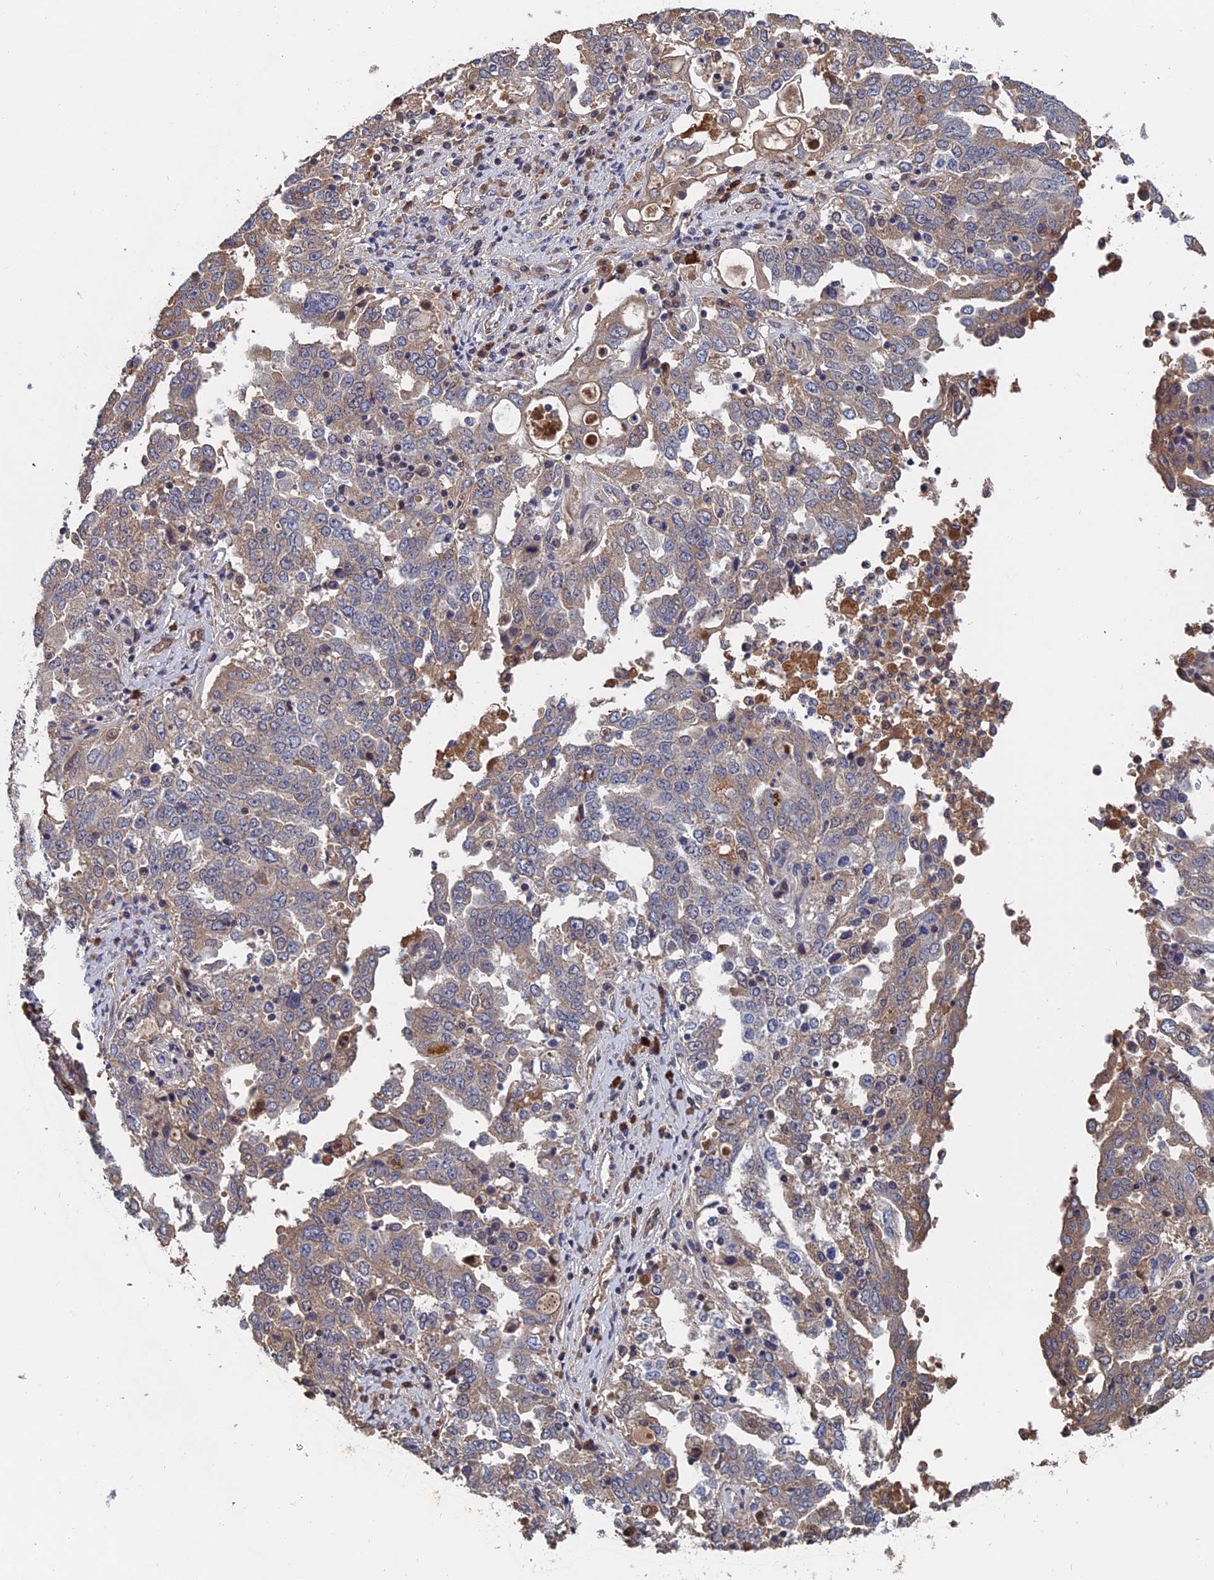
{"staining": {"intensity": "weak", "quantity": "<25%", "location": "cytoplasmic/membranous"}, "tissue": "ovarian cancer", "cell_type": "Tumor cells", "image_type": "cancer", "snomed": [{"axis": "morphology", "description": "Carcinoma, endometroid"}, {"axis": "topography", "description": "Ovary"}], "caption": "The histopathology image displays no significant positivity in tumor cells of endometroid carcinoma (ovarian). (Immunohistochemistry (ihc), brightfield microscopy, high magnification).", "gene": "SLC33A1", "patient": {"sex": "female", "age": 62}}